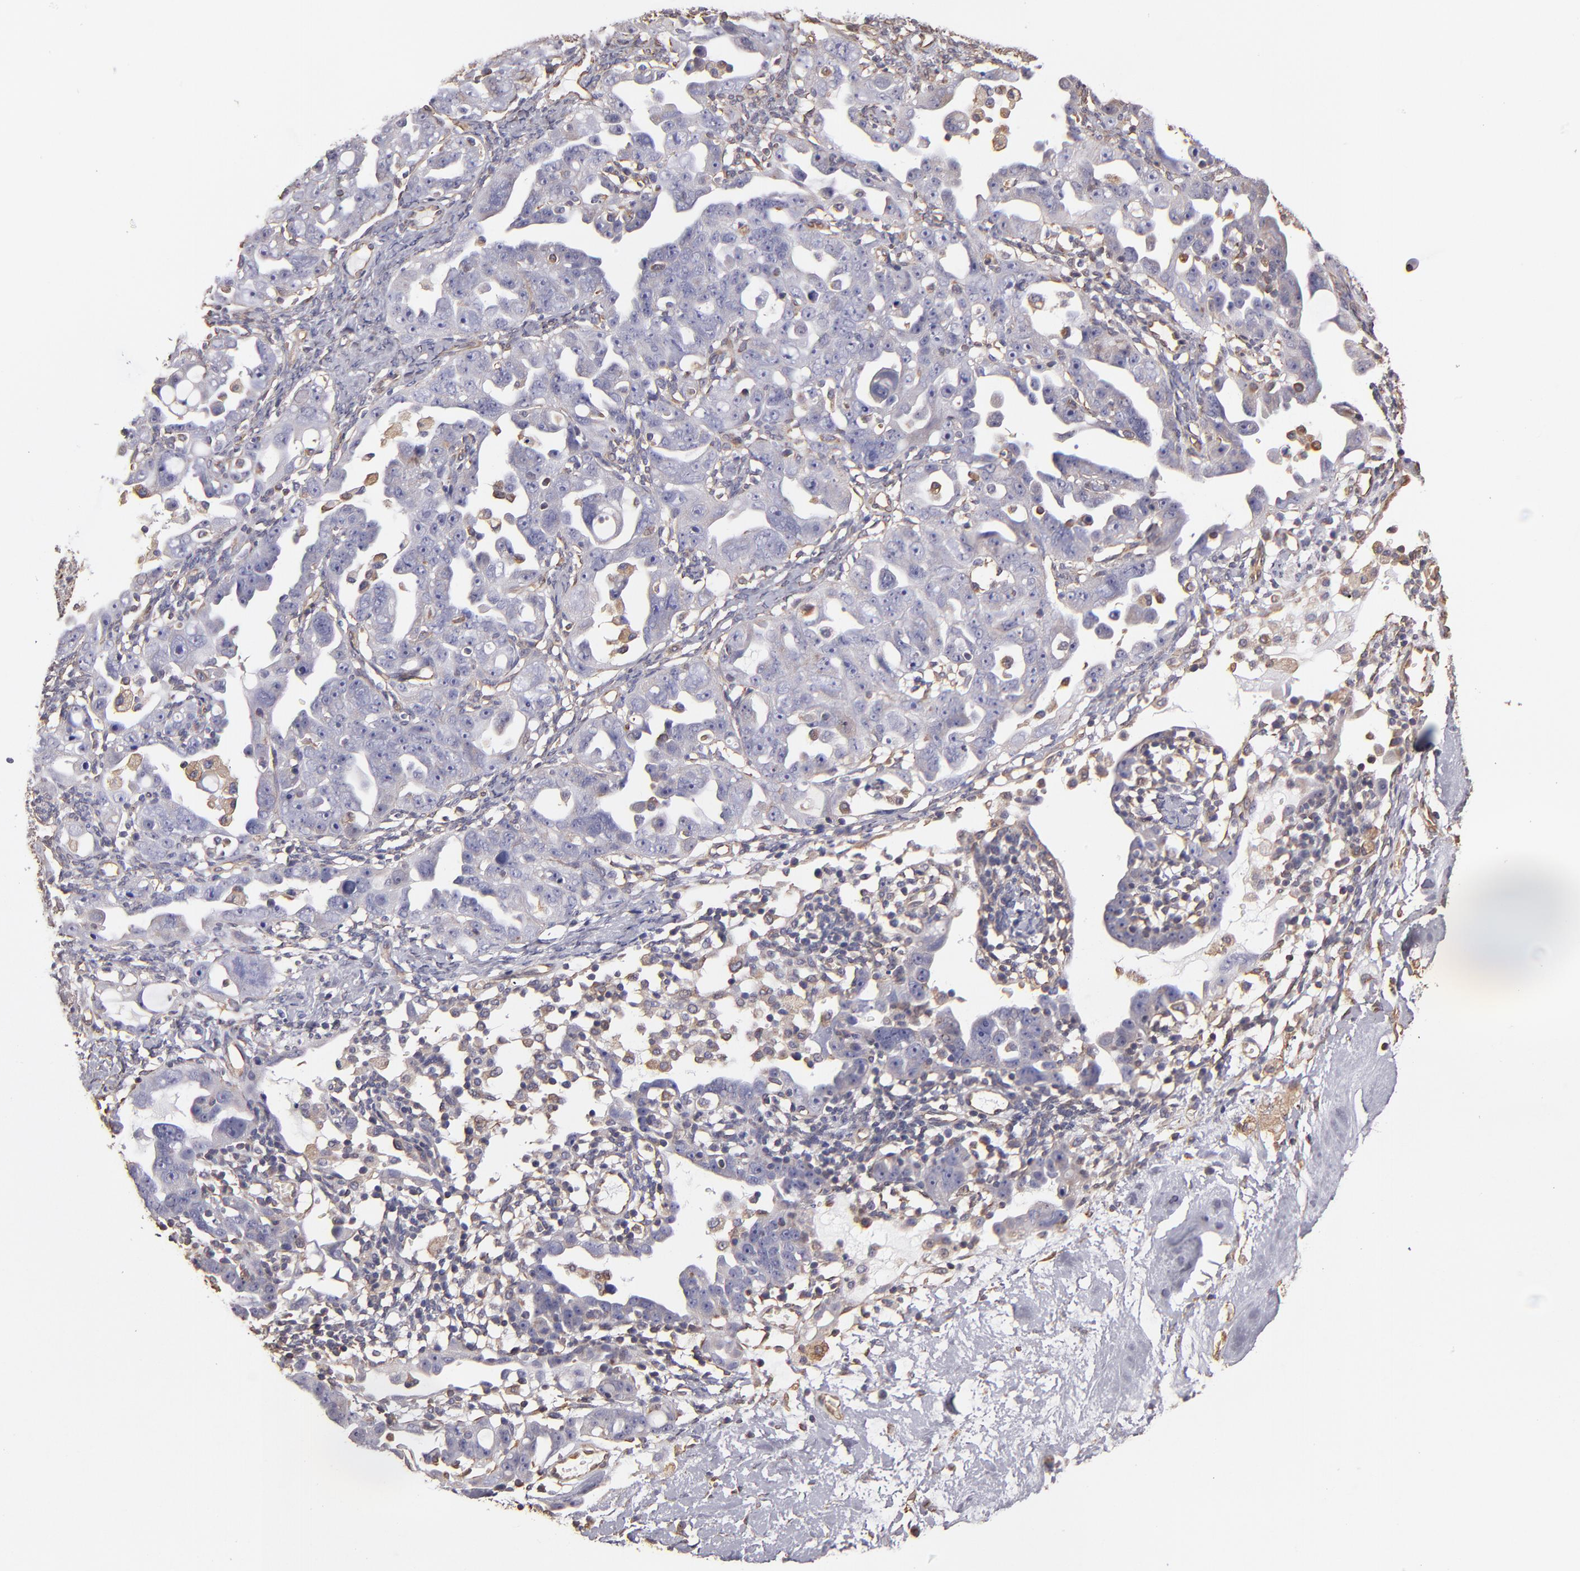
{"staining": {"intensity": "negative", "quantity": "none", "location": "none"}, "tissue": "ovarian cancer", "cell_type": "Tumor cells", "image_type": "cancer", "snomed": [{"axis": "morphology", "description": "Cystadenocarcinoma, serous, NOS"}, {"axis": "topography", "description": "Ovary"}], "caption": "This micrograph is of ovarian cancer stained with immunohistochemistry (IHC) to label a protein in brown with the nuclei are counter-stained blue. There is no staining in tumor cells.", "gene": "ABCC1", "patient": {"sex": "female", "age": 66}}